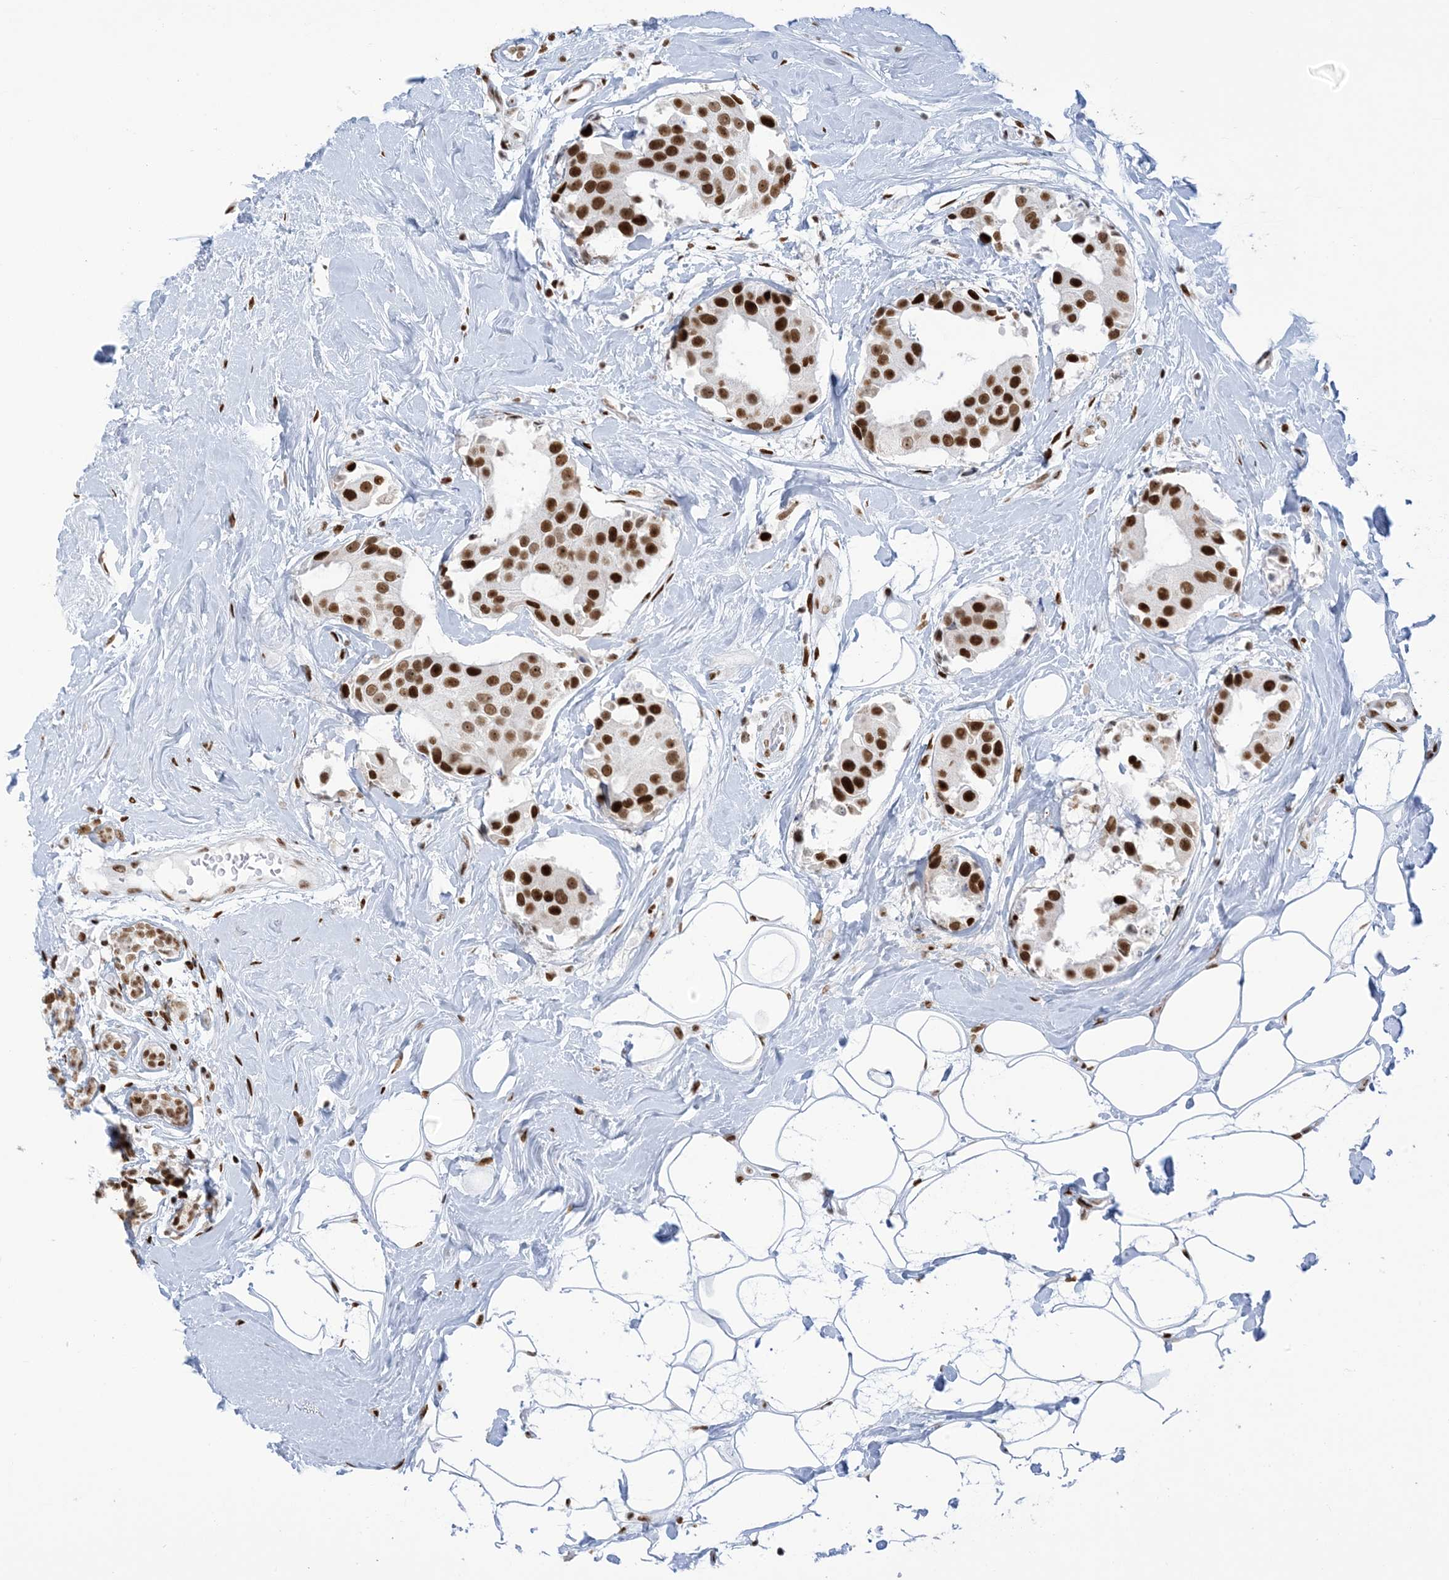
{"staining": {"intensity": "strong", "quantity": ">75%", "location": "nuclear"}, "tissue": "breast cancer", "cell_type": "Tumor cells", "image_type": "cancer", "snomed": [{"axis": "morphology", "description": "Normal tissue, NOS"}, {"axis": "morphology", "description": "Duct carcinoma"}, {"axis": "topography", "description": "Breast"}], "caption": "There is high levels of strong nuclear staining in tumor cells of infiltrating ductal carcinoma (breast), as demonstrated by immunohistochemical staining (brown color).", "gene": "STAG1", "patient": {"sex": "female", "age": 39}}